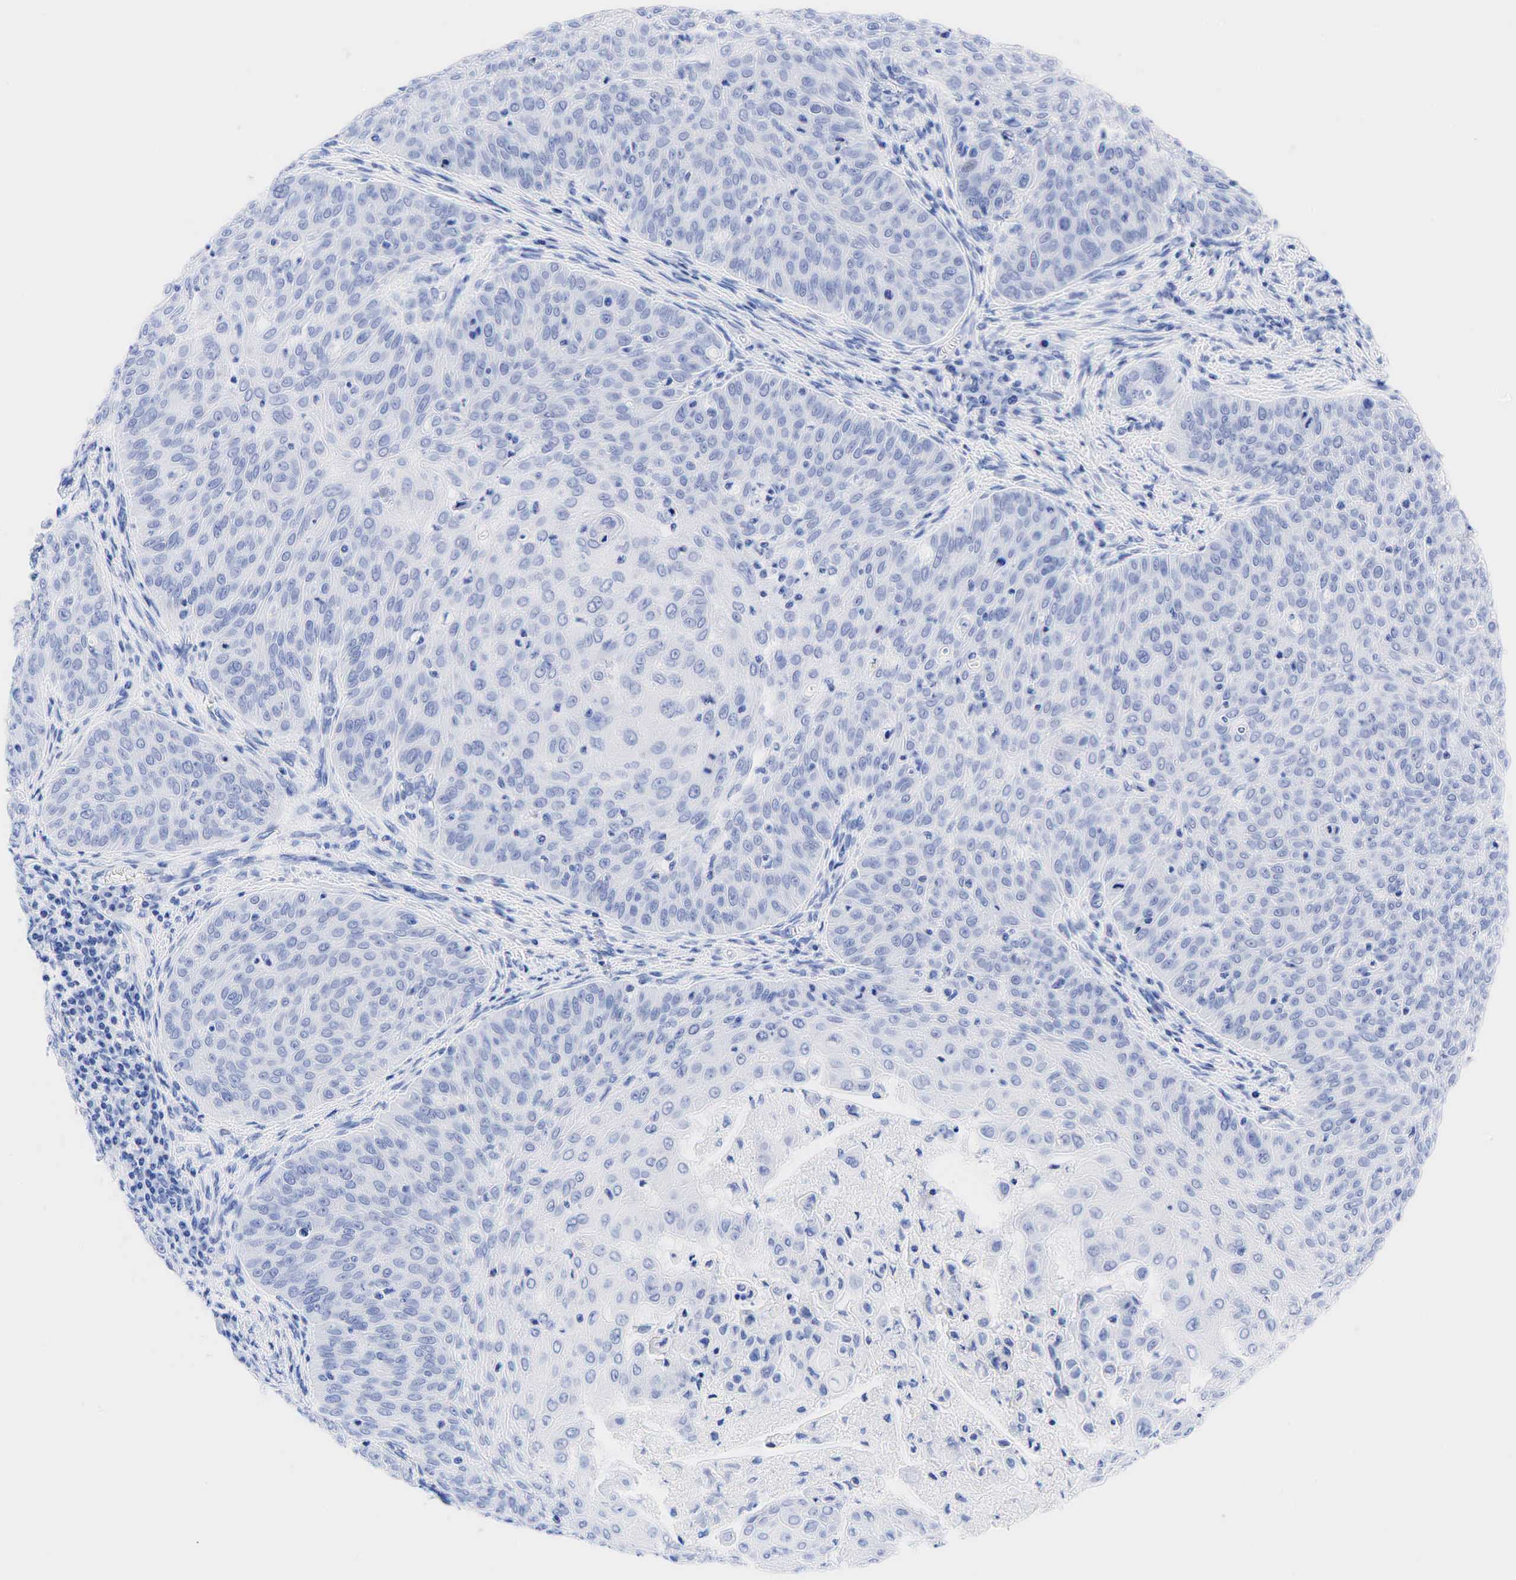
{"staining": {"intensity": "negative", "quantity": "none", "location": "none"}, "tissue": "skin cancer", "cell_type": "Tumor cells", "image_type": "cancer", "snomed": [{"axis": "morphology", "description": "Squamous cell carcinoma, NOS"}, {"axis": "topography", "description": "Skin"}], "caption": "Immunohistochemistry (IHC) histopathology image of skin cancer stained for a protein (brown), which shows no expression in tumor cells.", "gene": "CHGA", "patient": {"sex": "male", "age": 82}}